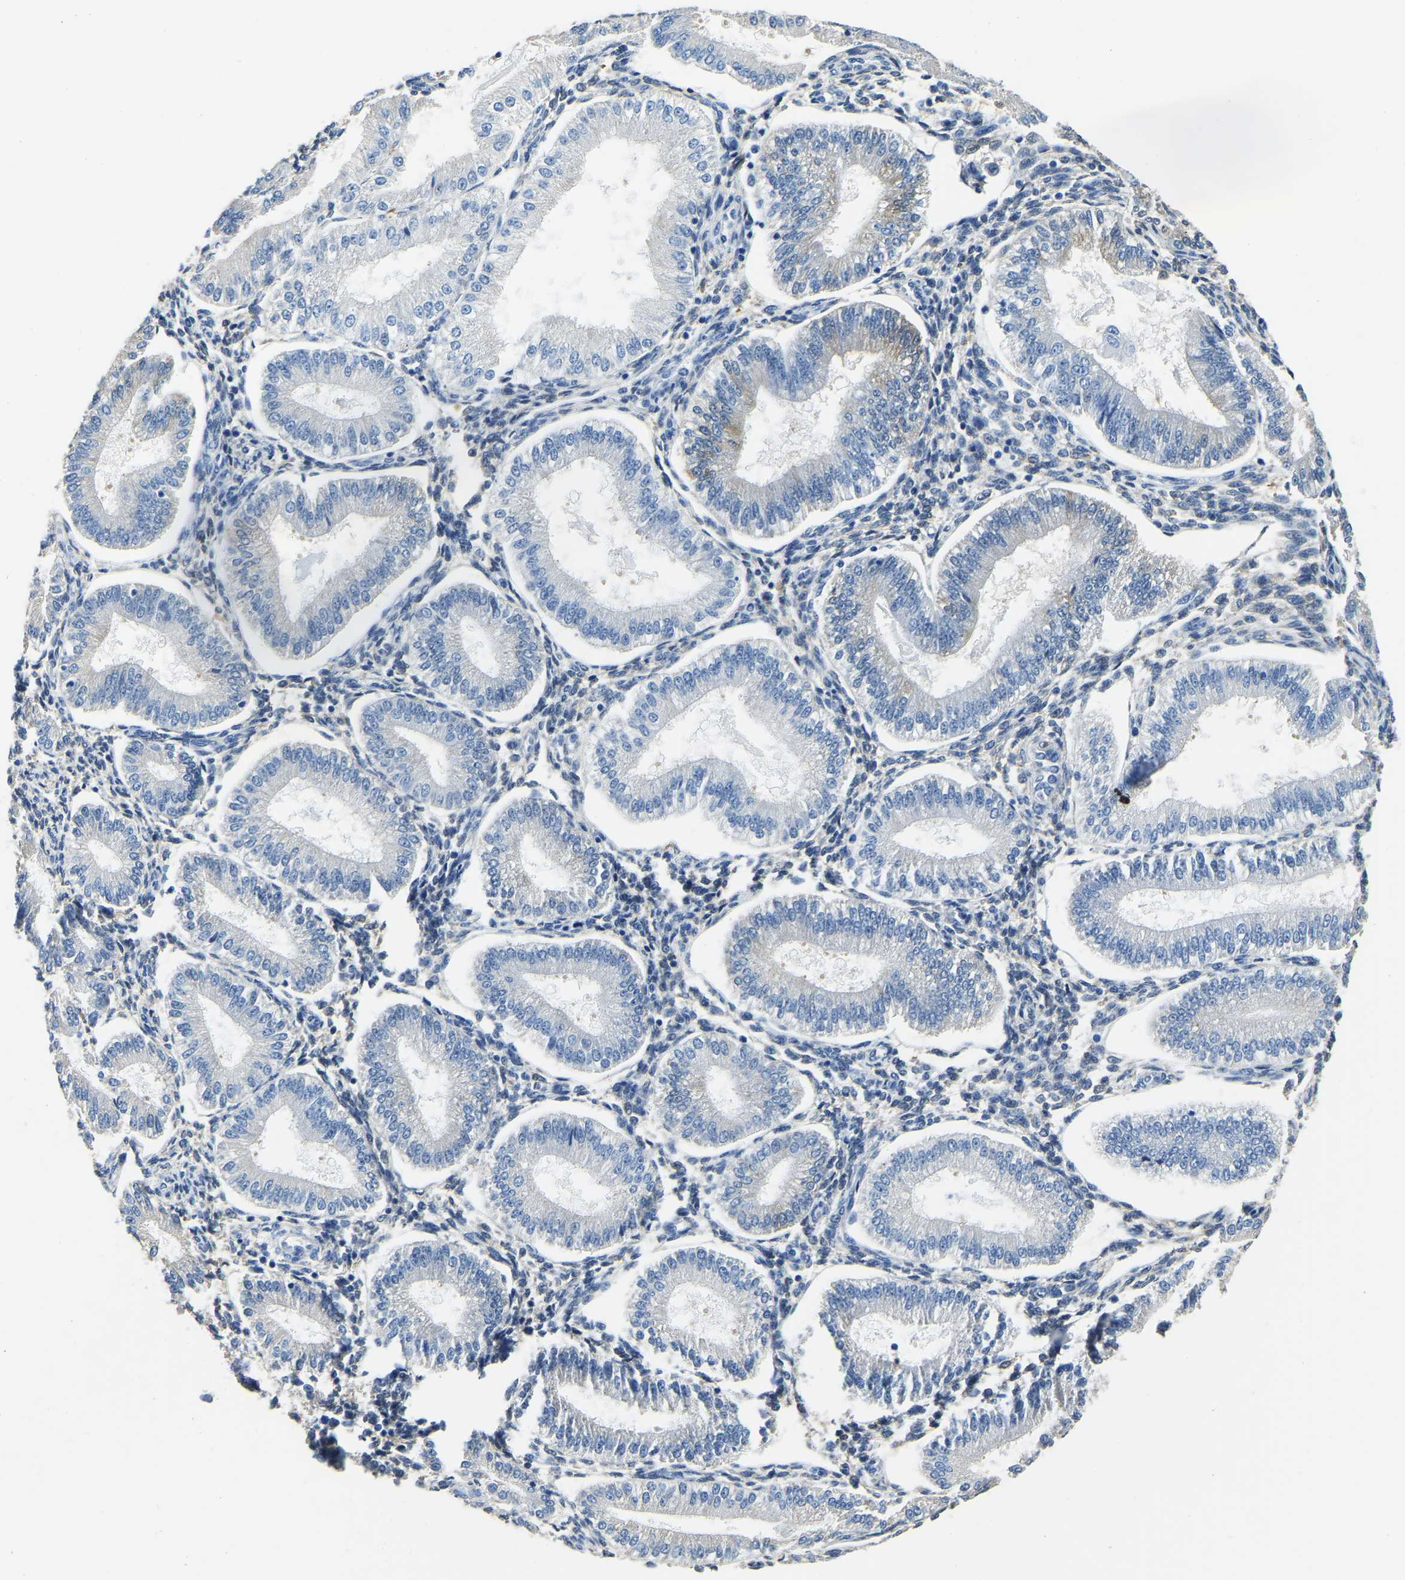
{"staining": {"intensity": "negative", "quantity": "none", "location": "none"}, "tissue": "endometrium", "cell_type": "Cells in endometrial stroma", "image_type": "normal", "snomed": [{"axis": "morphology", "description": "Normal tissue, NOS"}, {"axis": "topography", "description": "Endometrium"}], "caption": "A high-resolution micrograph shows immunohistochemistry (IHC) staining of normal endometrium, which displays no significant expression in cells in endometrial stroma. The staining was performed using DAB (3,3'-diaminobenzidine) to visualize the protein expression in brown, while the nuclei were stained in blue with hematoxylin (Magnification: 20x).", "gene": "ZDHHC13", "patient": {"sex": "female", "age": 39}}